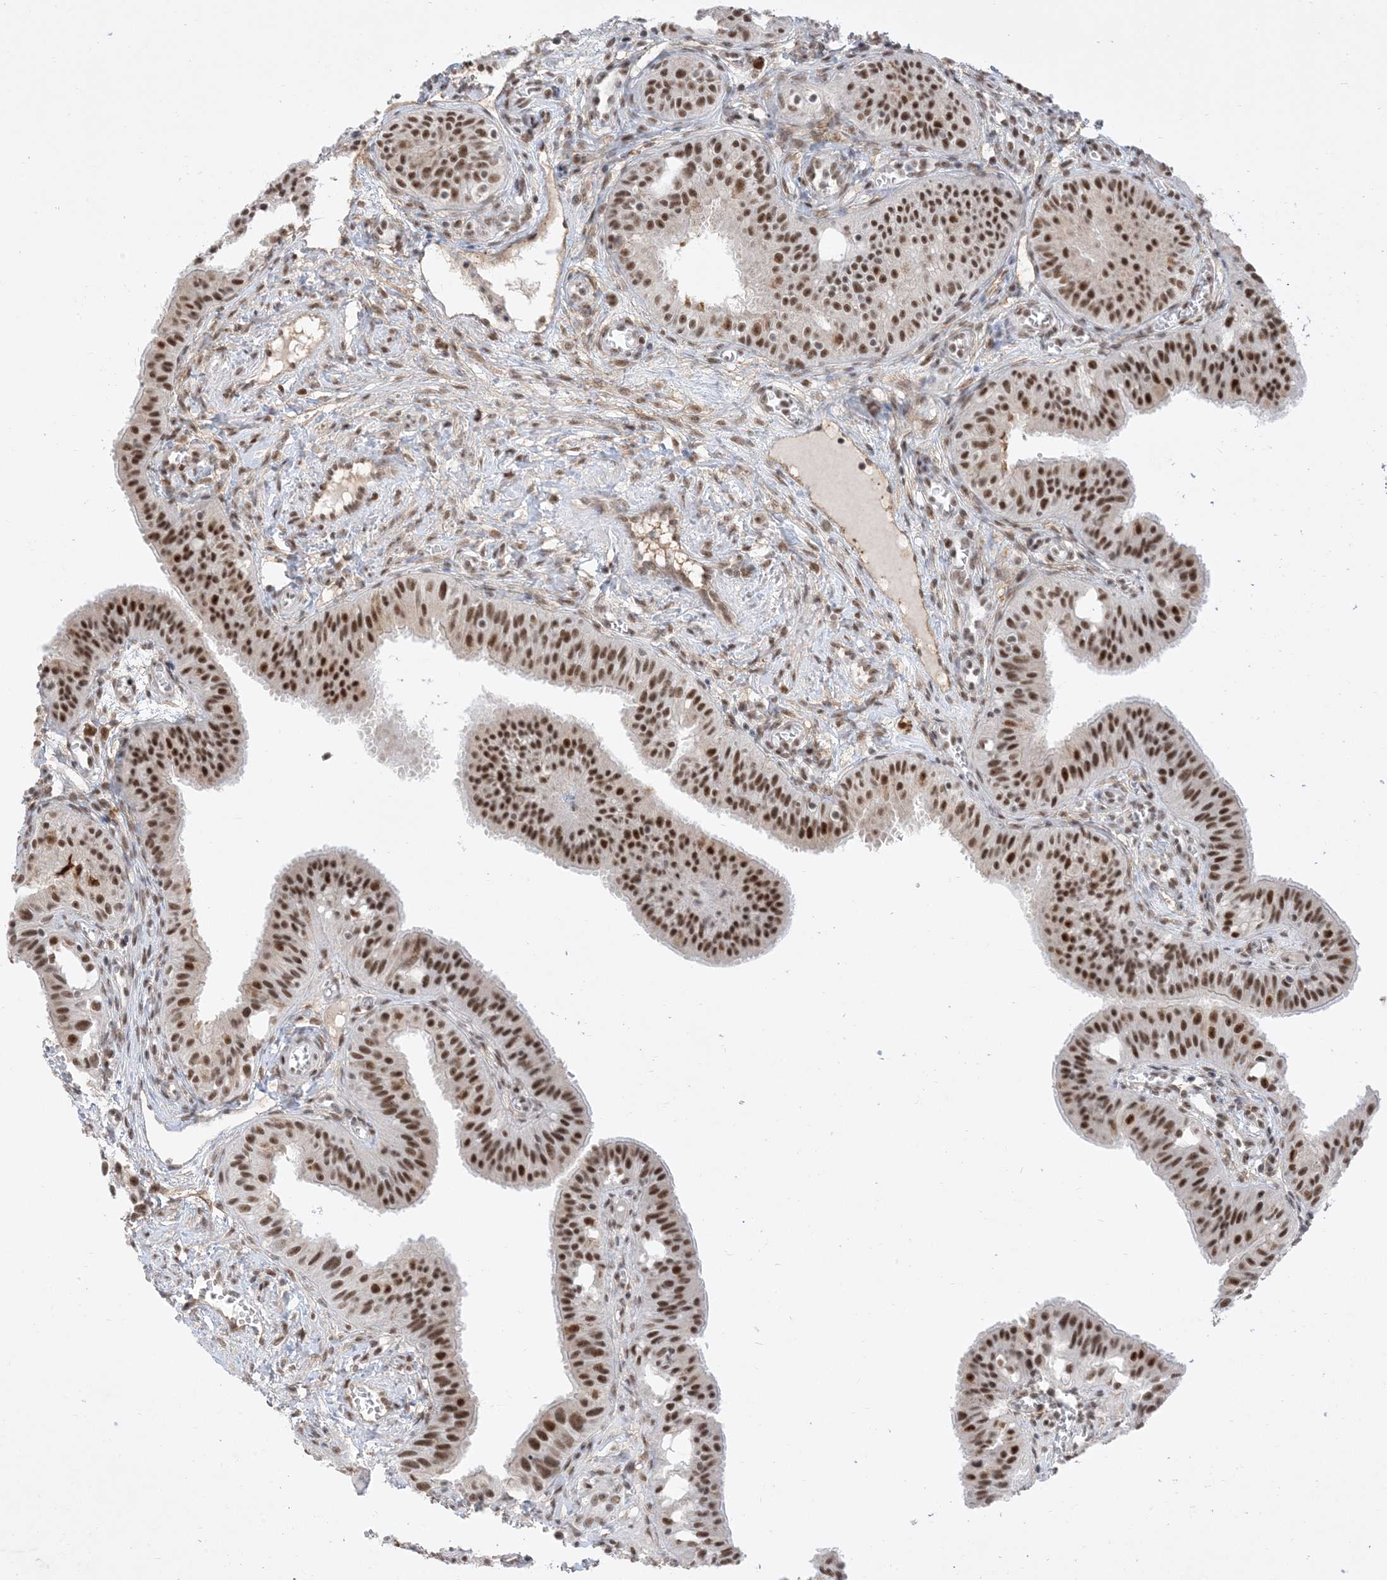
{"staining": {"intensity": "strong", "quantity": ">75%", "location": "nuclear"}, "tissue": "fallopian tube", "cell_type": "Glandular cells", "image_type": "normal", "snomed": [{"axis": "morphology", "description": "Normal tissue, NOS"}, {"axis": "topography", "description": "Fallopian tube"}, {"axis": "topography", "description": "Ovary"}], "caption": "The immunohistochemical stain labels strong nuclear staining in glandular cells of benign fallopian tube. The staining was performed using DAB (3,3'-diaminobenzidine), with brown indicating positive protein expression. Nuclei are stained blue with hematoxylin.", "gene": "SF3A3", "patient": {"sex": "female", "age": 42}}